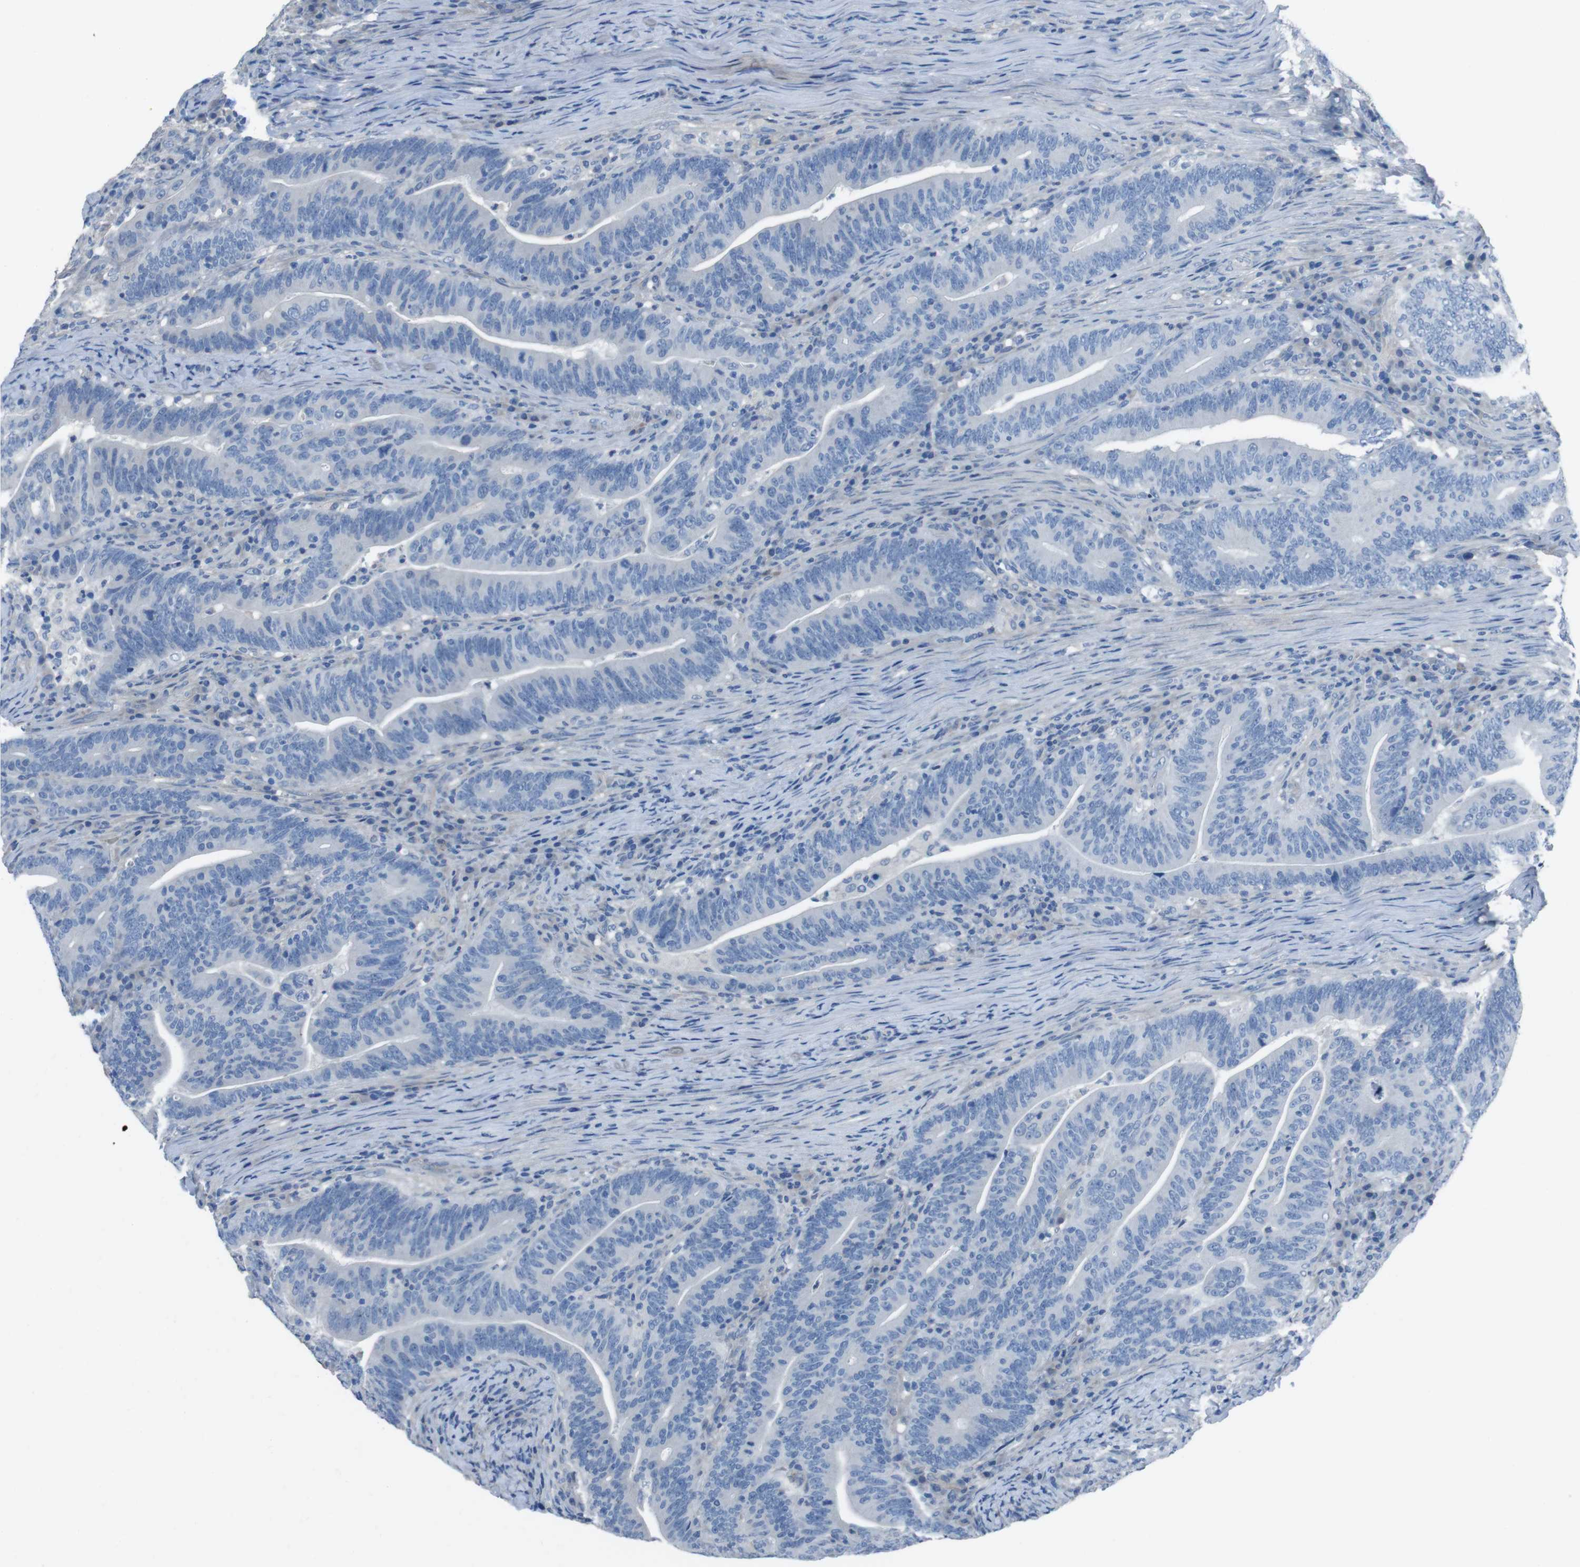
{"staining": {"intensity": "negative", "quantity": "none", "location": "none"}, "tissue": "colorectal cancer", "cell_type": "Tumor cells", "image_type": "cancer", "snomed": [{"axis": "morphology", "description": "Normal tissue, NOS"}, {"axis": "morphology", "description": "Adenocarcinoma, NOS"}, {"axis": "topography", "description": "Colon"}], "caption": "Human adenocarcinoma (colorectal) stained for a protein using IHC reveals no expression in tumor cells.", "gene": "CYP2C8", "patient": {"sex": "female", "age": 66}}